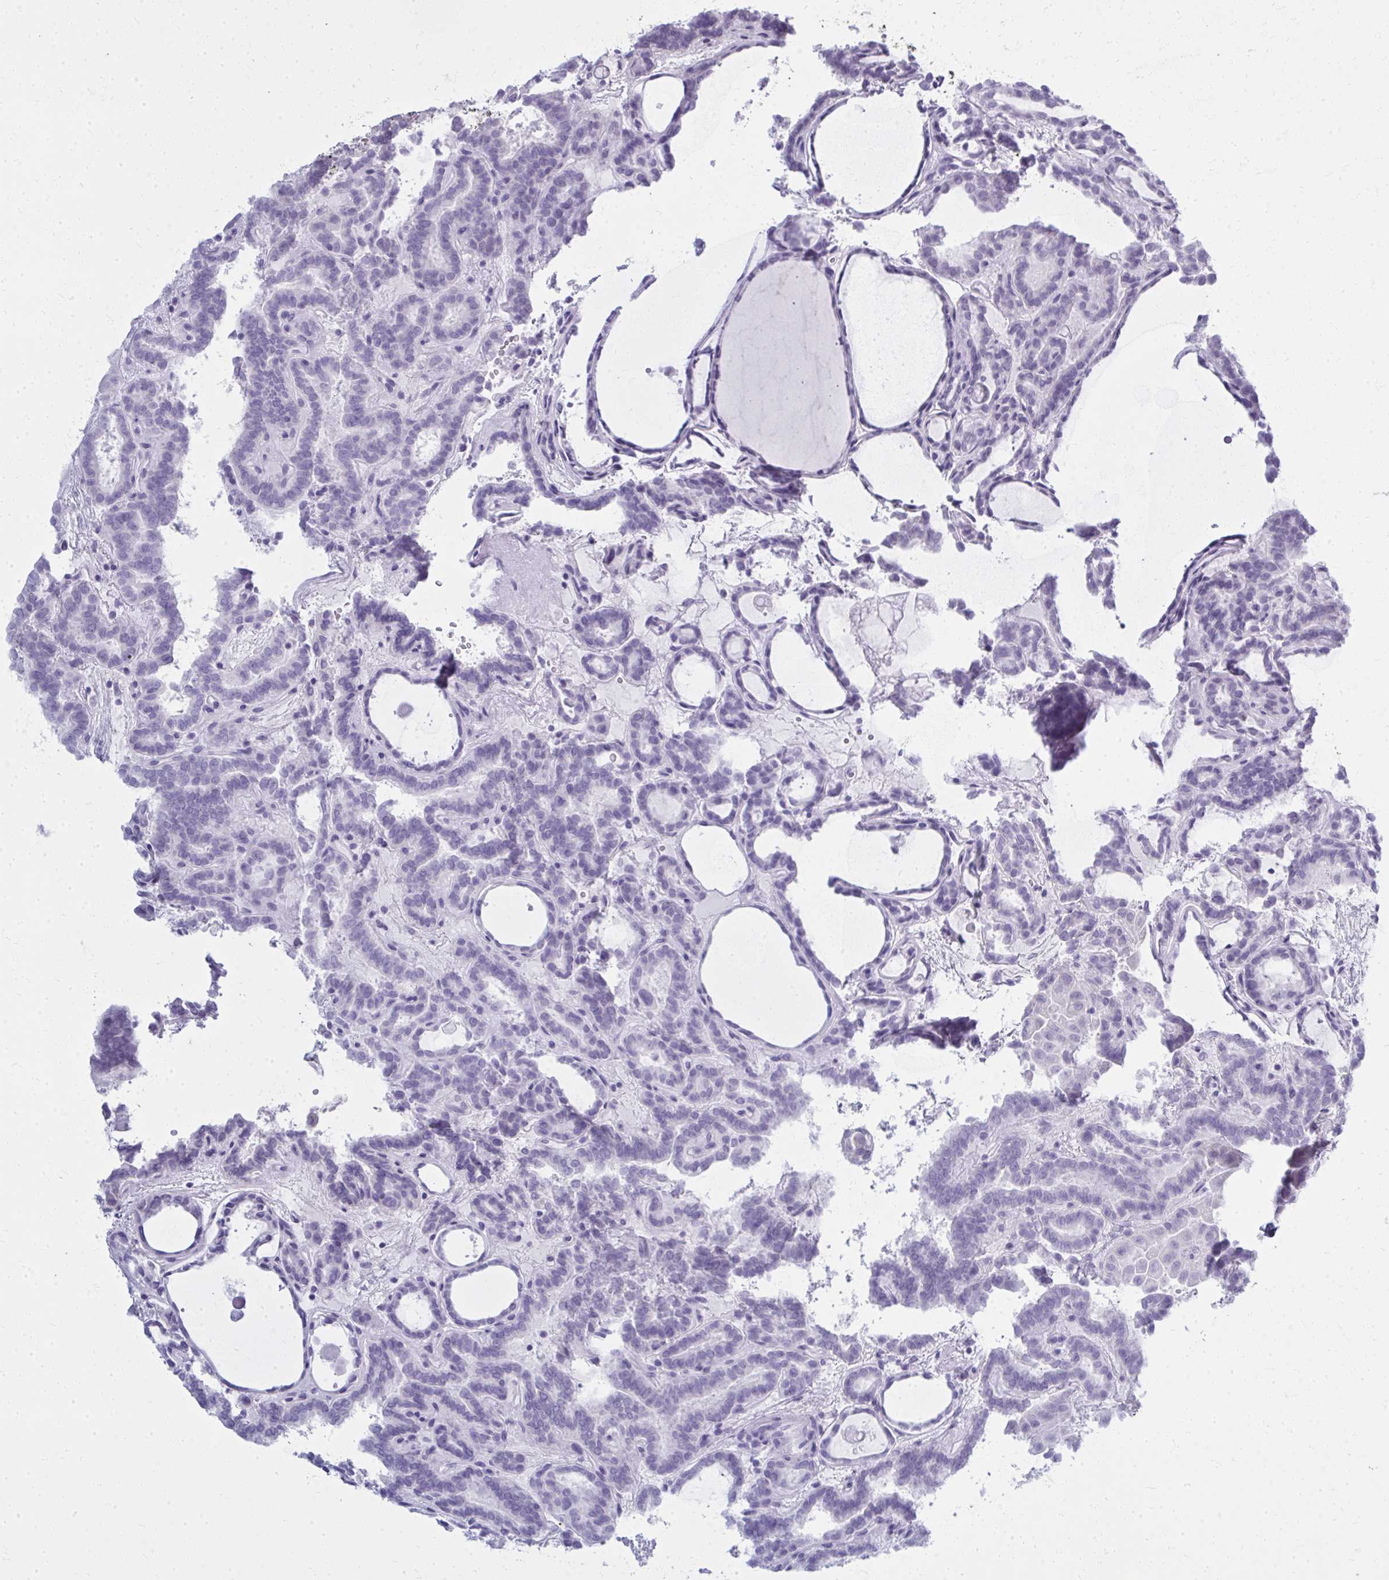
{"staining": {"intensity": "negative", "quantity": "none", "location": "none"}, "tissue": "thyroid cancer", "cell_type": "Tumor cells", "image_type": "cancer", "snomed": [{"axis": "morphology", "description": "Papillary adenocarcinoma, NOS"}, {"axis": "topography", "description": "Thyroid gland"}], "caption": "Tumor cells are negative for brown protein staining in thyroid papillary adenocarcinoma.", "gene": "QDPR", "patient": {"sex": "female", "age": 46}}